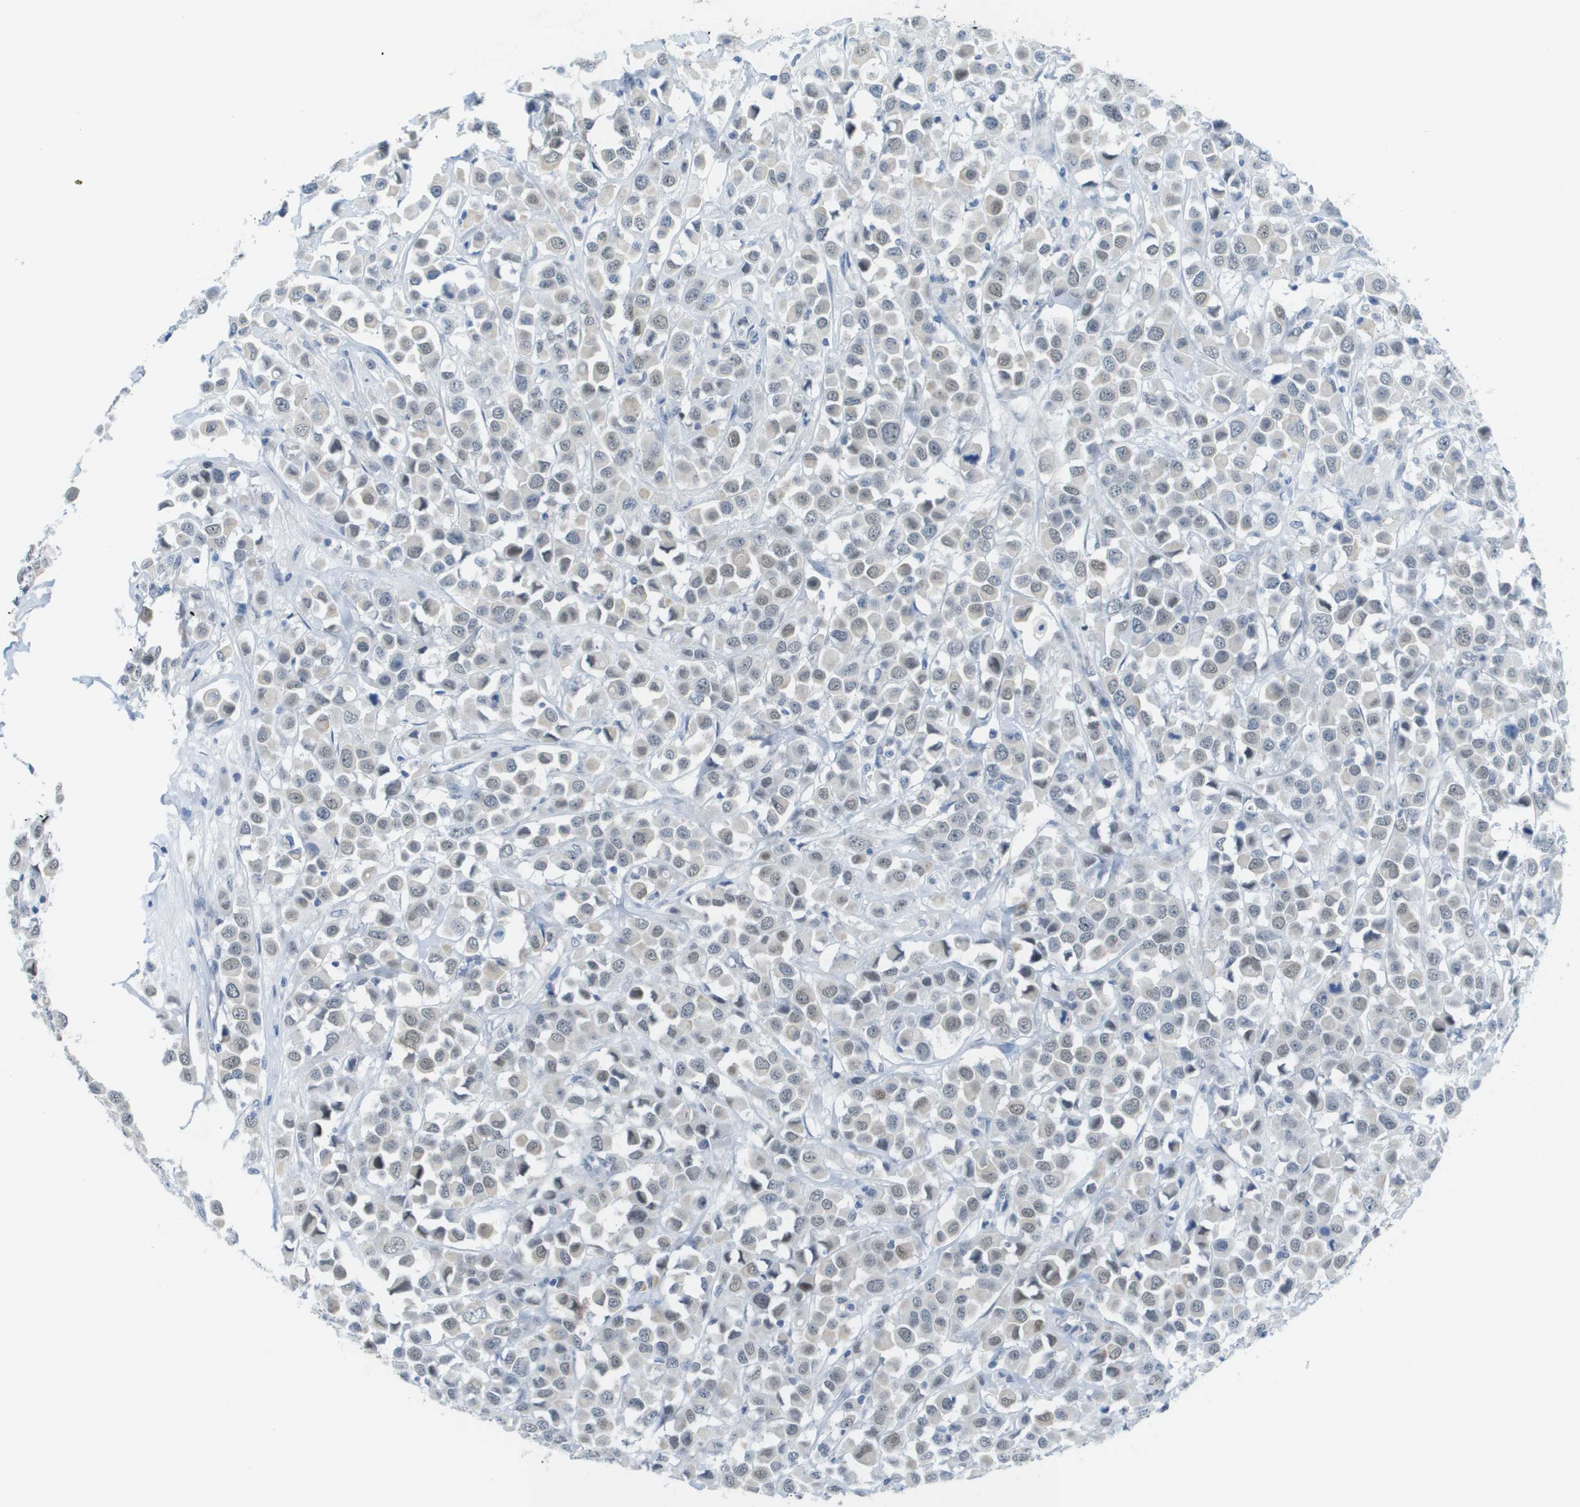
{"staining": {"intensity": "weak", "quantity": "<25%", "location": "nuclear"}, "tissue": "breast cancer", "cell_type": "Tumor cells", "image_type": "cancer", "snomed": [{"axis": "morphology", "description": "Duct carcinoma"}, {"axis": "topography", "description": "Breast"}], "caption": "There is no significant expression in tumor cells of breast infiltrating ductal carcinoma. (Stains: DAB (3,3'-diaminobenzidine) immunohistochemistry (IHC) with hematoxylin counter stain, Microscopy: brightfield microscopy at high magnification).", "gene": "ARID1B", "patient": {"sex": "female", "age": 61}}